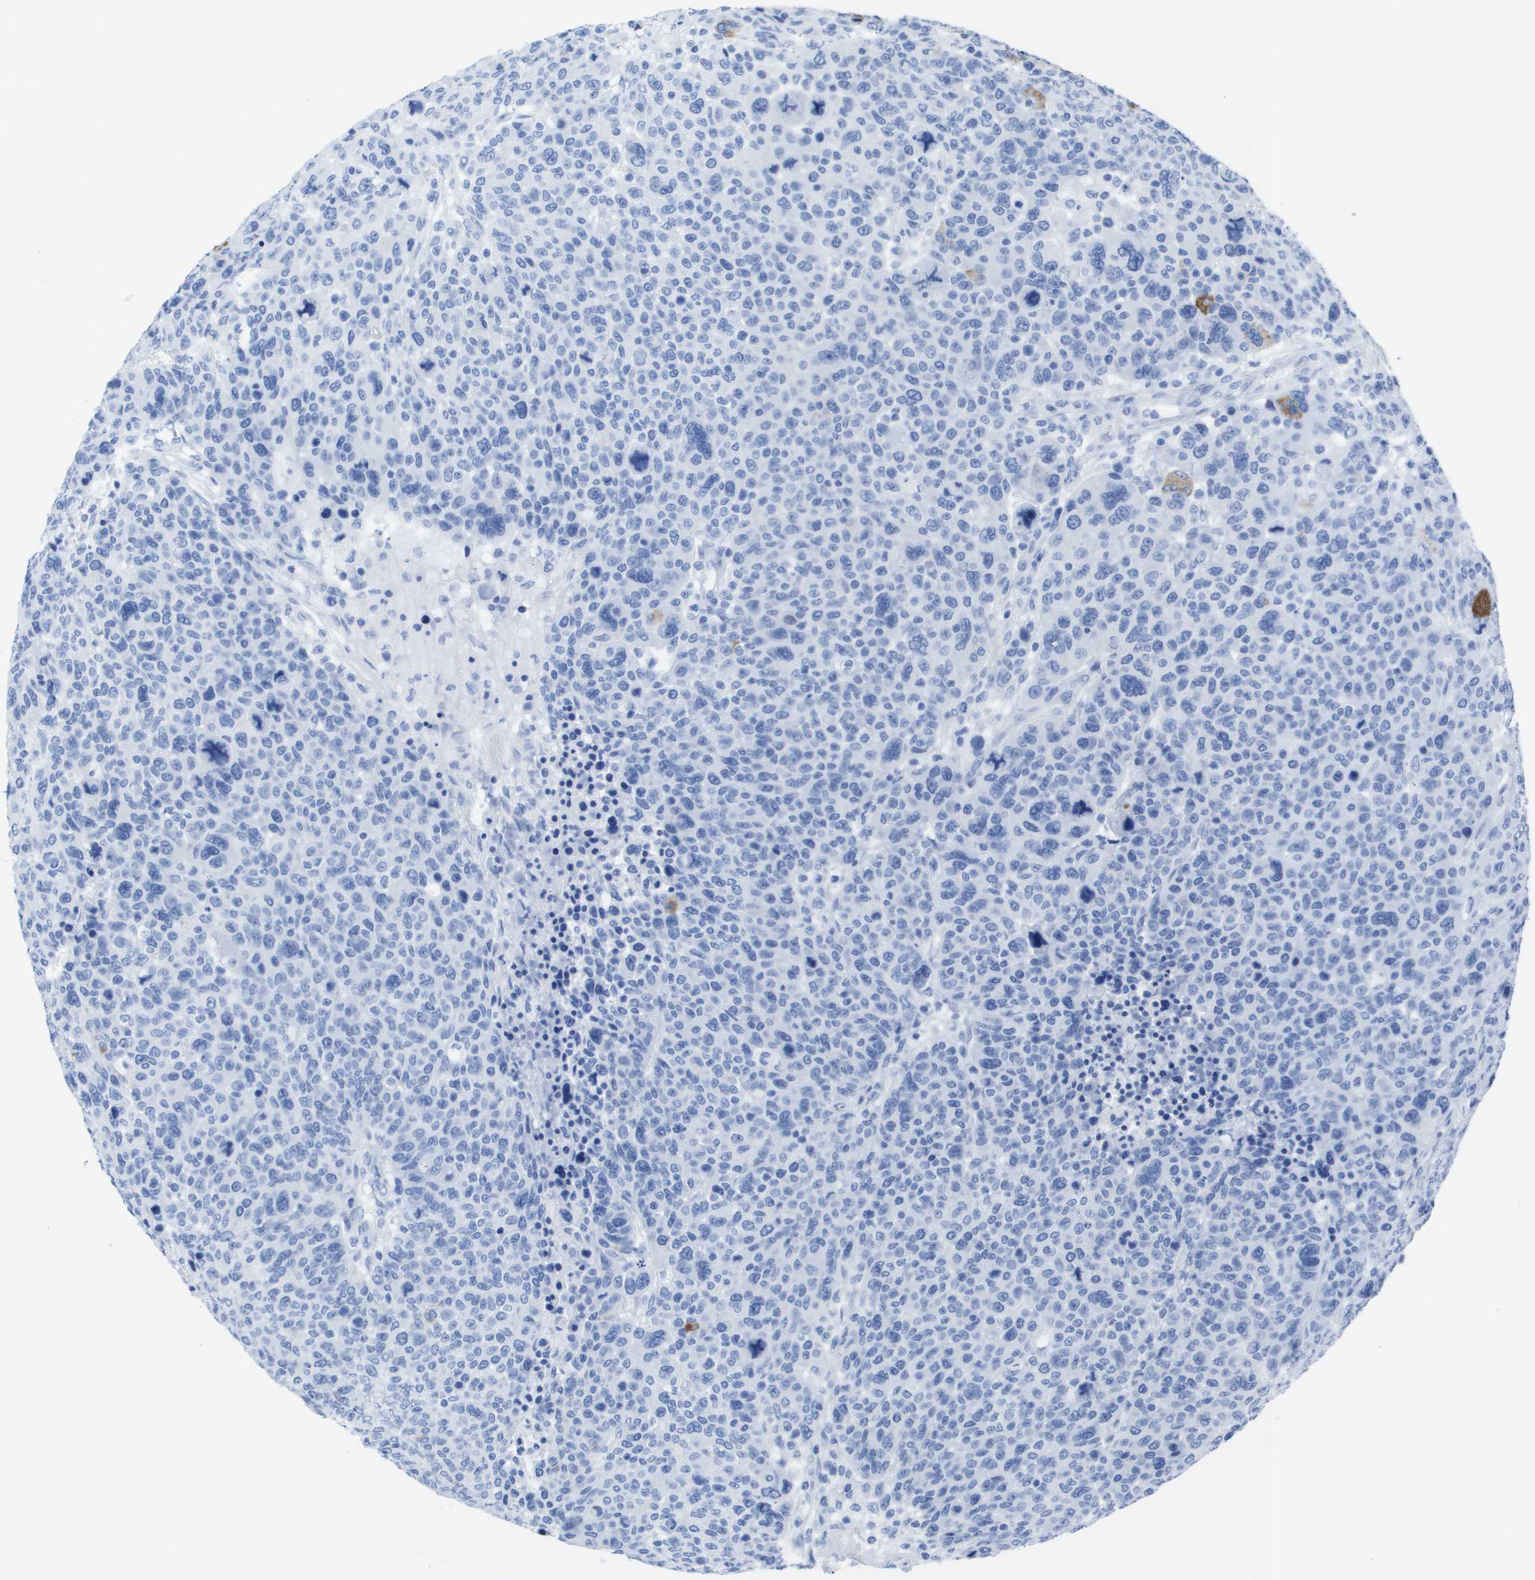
{"staining": {"intensity": "negative", "quantity": "none", "location": "none"}, "tissue": "breast cancer", "cell_type": "Tumor cells", "image_type": "cancer", "snomed": [{"axis": "morphology", "description": "Duct carcinoma"}, {"axis": "topography", "description": "Breast"}], "caption": "DAB (3,3'-diaminobenzidine) immunohistochemical staining of breast infiltrating ductal carcinoma displays no significant positivity in tumor cells. (DAB (3,3'-diaminobenzidine) immunohistochemistry (IHC), high magnification).", "gene": "KCNA3", "patient": {"sex": "female", "age": 37}}